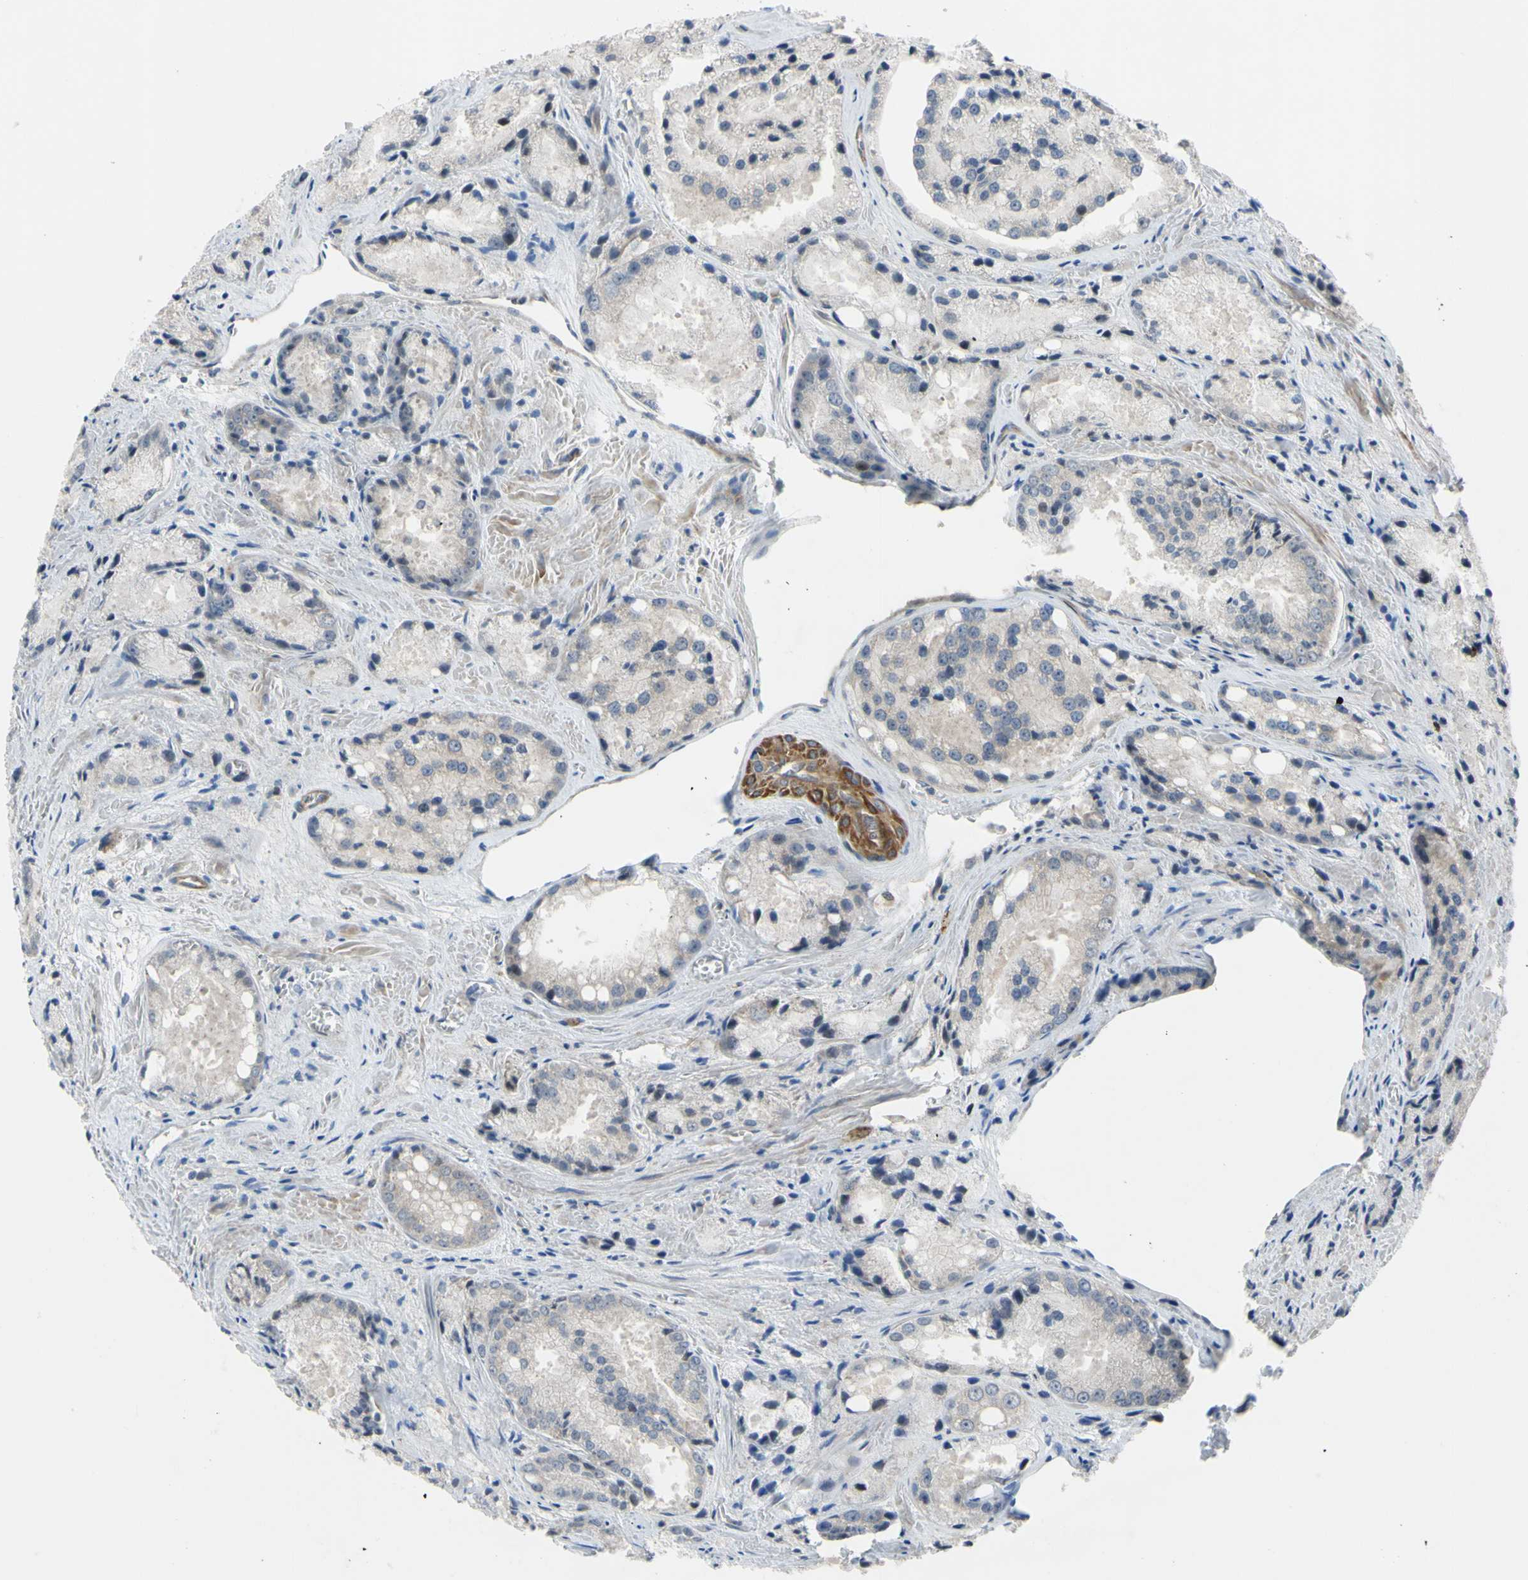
{"staining": {"intensity": "negative", "quantity": "none", "location": "none"}, "tissue": "prostate cancer", "cell_type": "Tumor cells", "image_type": "cancer", "snomed": [{"axis": "morphology", "description": "Adenocarcinoma, Low grade"}, {"axis": "topography", "description": "Prostate"}], "caption": "Protein analysis of prostate low-grade adenocarcinoma demonstrates no significant staining in tumor cells.", "gene": "COMMD9", "patient": {"sex": "male", "age": 64}}